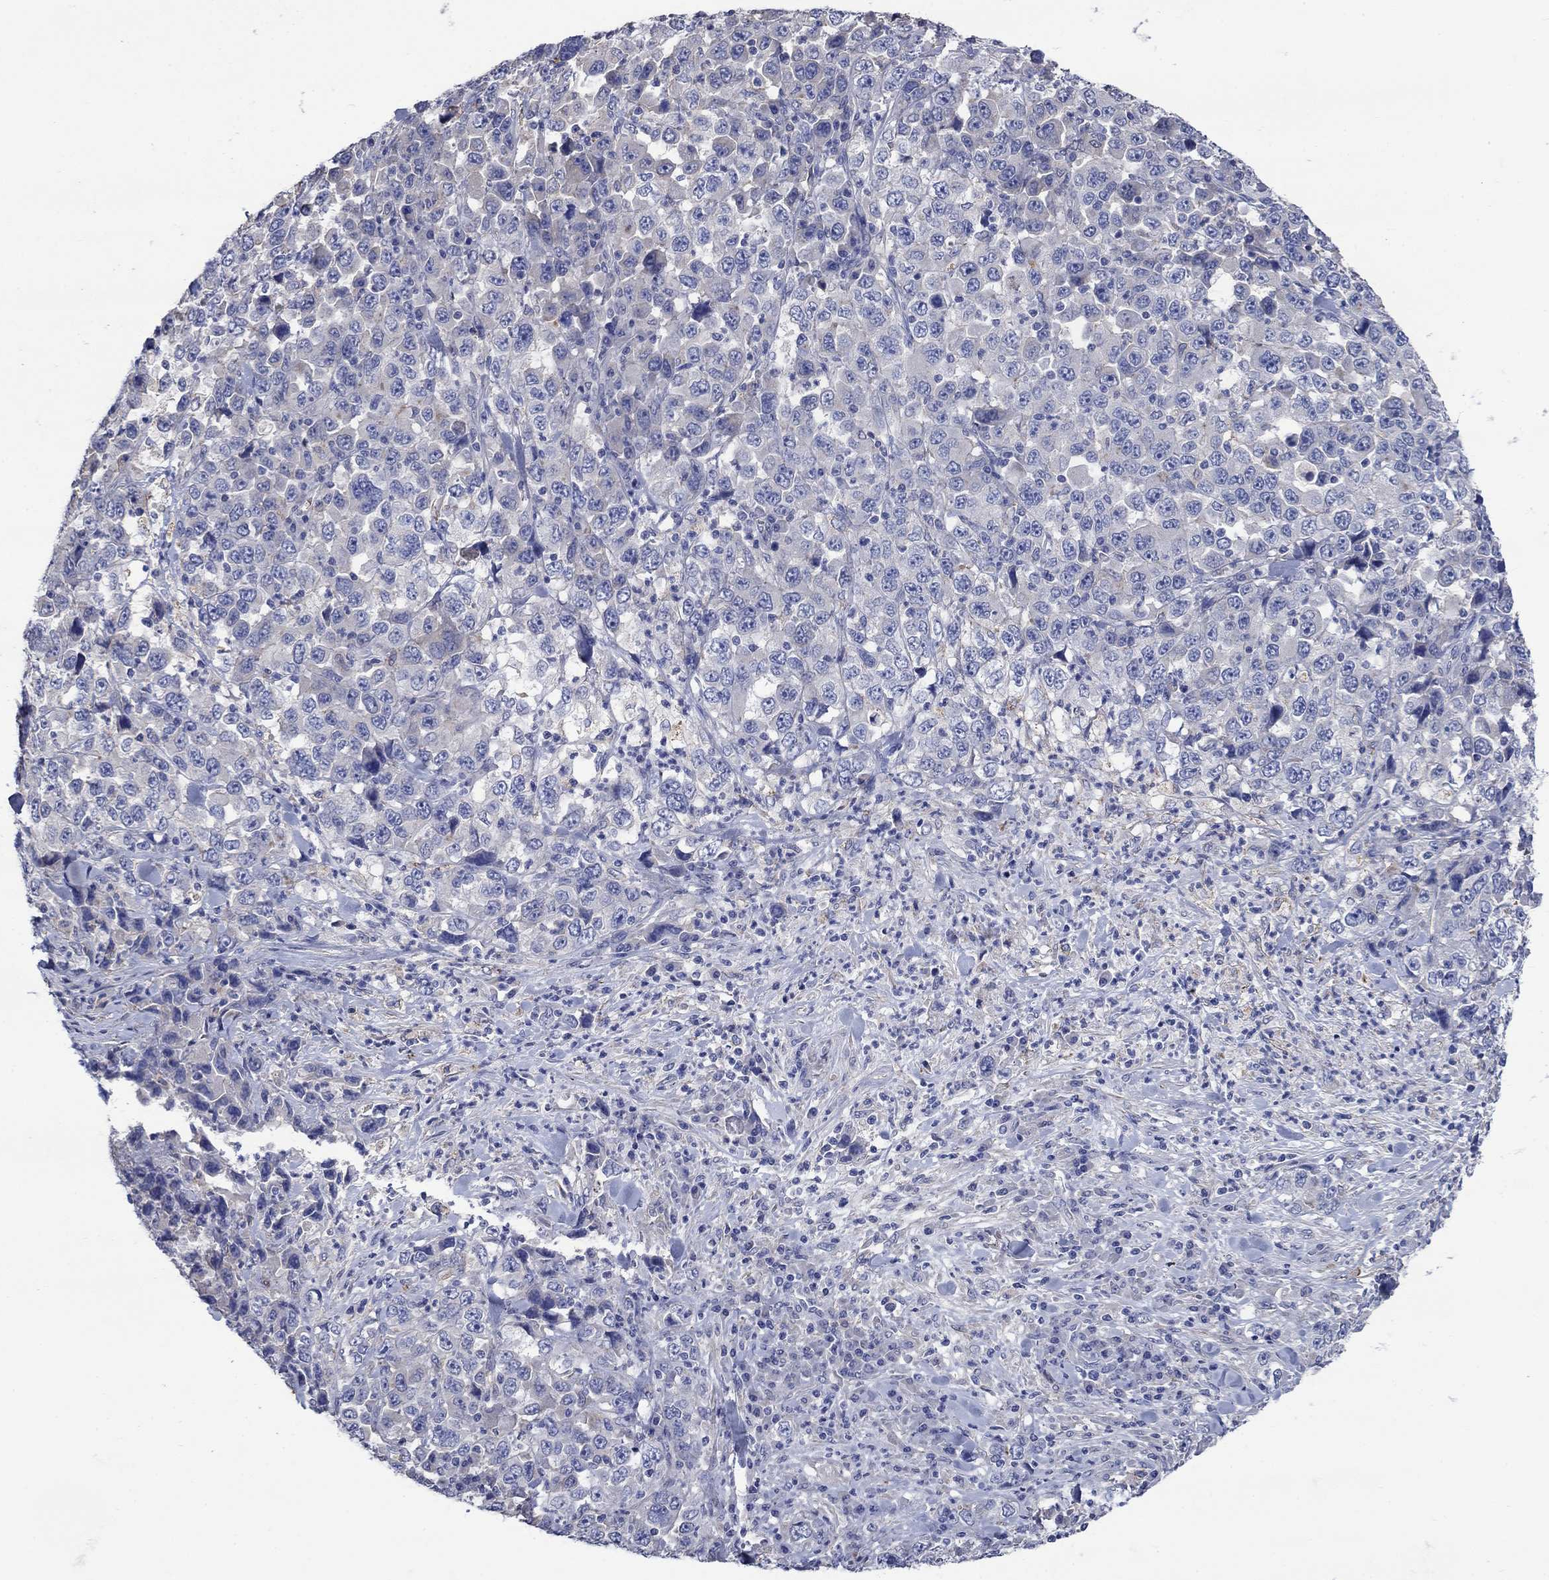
{"staining": {"intensity": "negative", "quantity": "none", "location": "none"}, "tissue": "stomach cancer", "cell_type": "Tumor cells", "image_type": "cancer", "snomed": [{"axis": "morphology", "description": "Normal tissue, NOS"}, {"axis": "morphology", "description": "Adenocarcinoma, NOS"}, {"axis": "topography", "description": "Stomach, upper"}, {"axis": "topography", "description": "Stomach"}], "caption": "The immunohistochemistry micrograph has no significant positivity in tumor cells of adenocarcinoma (stomach) tissue.", "gene": "FLNC", "patient": {"sex": "male", "age": 59}}